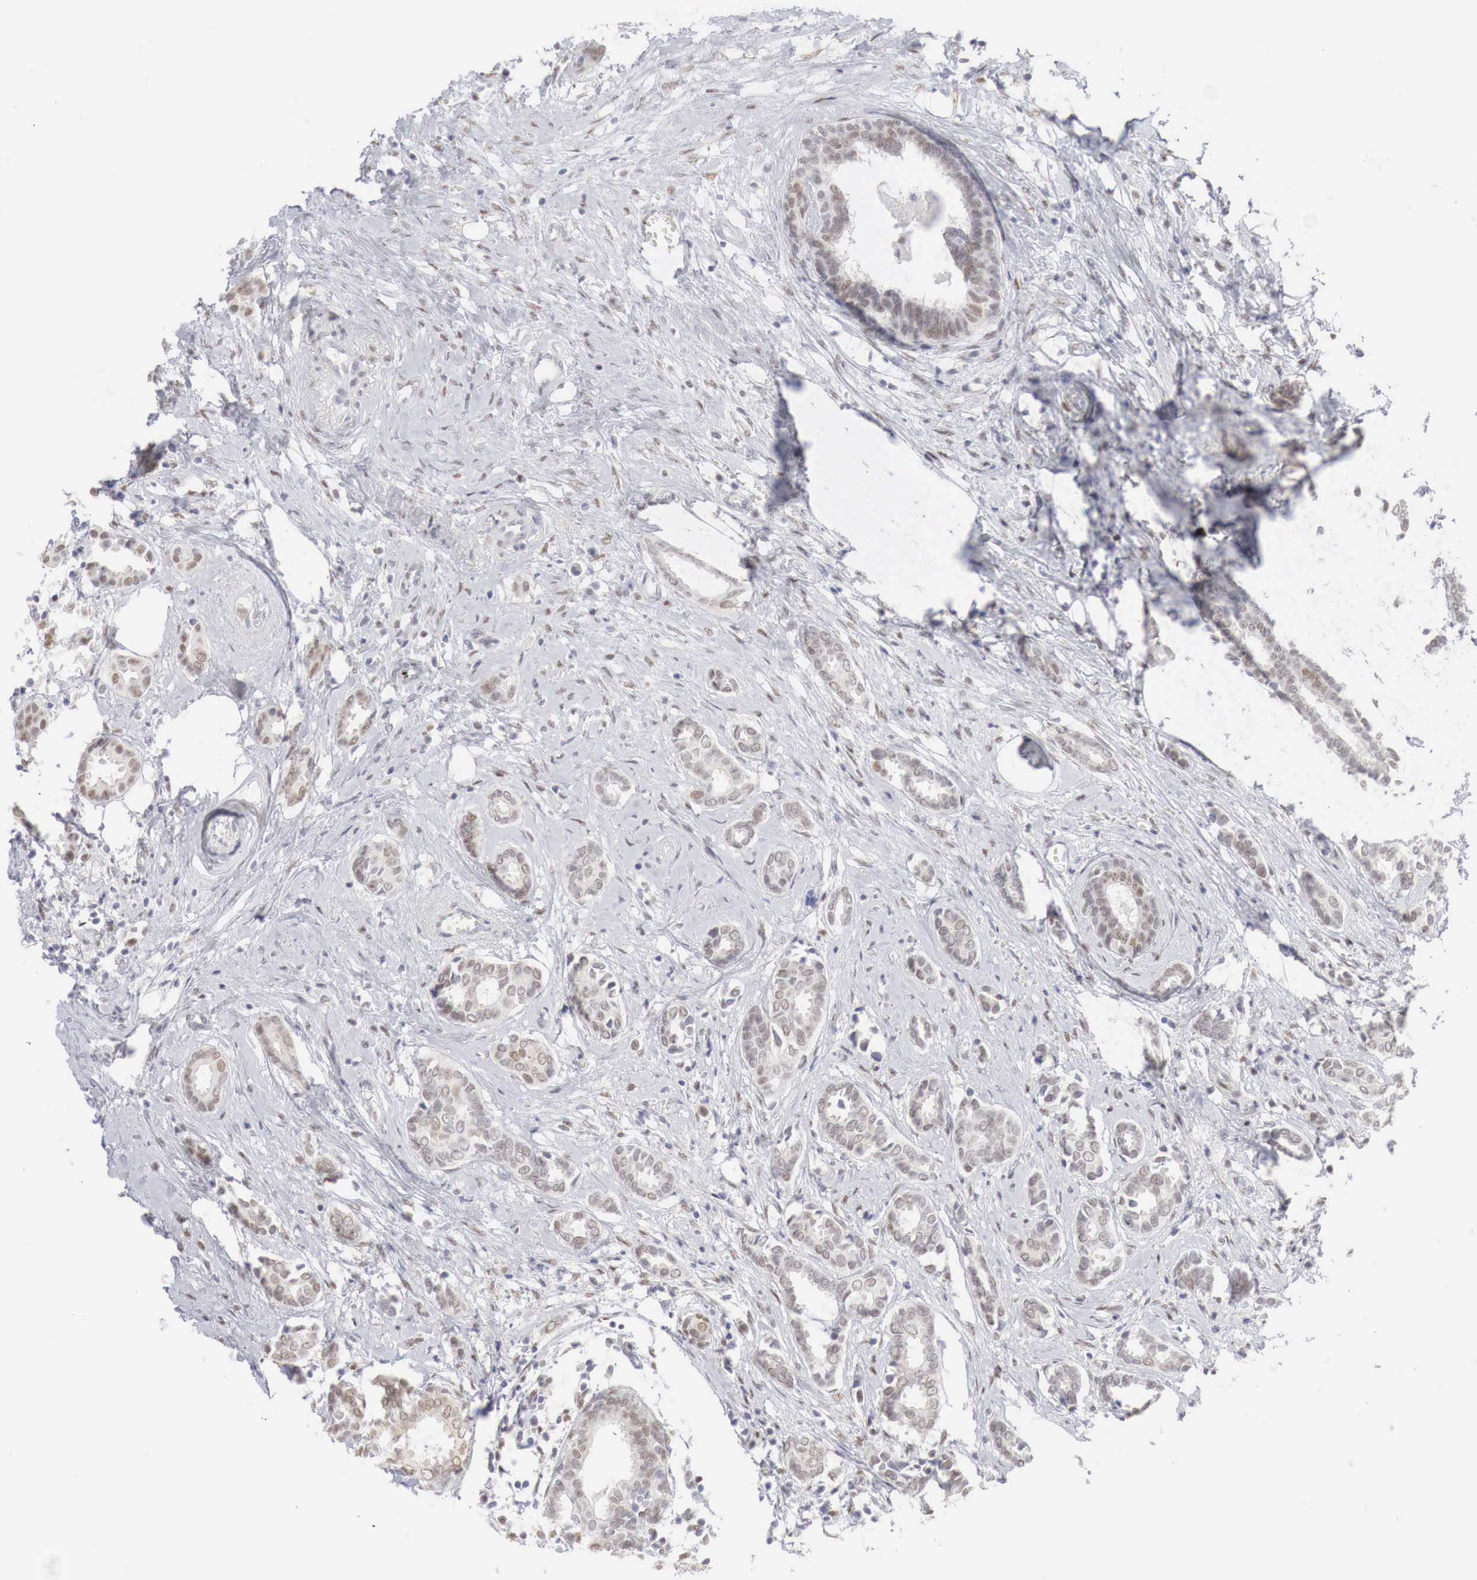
{"staining": {"intensity": "weak", "quantity": ">75%", "location": "nuclear"}, "tissue": "breast cancer", "cell_type": "Tumor cells", "image_type": "cancer", "snomed": [{"axis": "morphology", "description": "Duct carcinoma"}, {"axis": "topography", "description": "Breast"}], "caption": "Infiltrating ductal carcinoma (breast) tissue demonstrates weak nuclear positivity in approximately >75% of tumor cells, visualized by immunohistochemistry. Using DAB (3,3'-diaminobenzidine) (brown) and hematoxylin (blue) stains, captured at high magnification using brightfield microscopy.", "gene": "FOXP2", "patient": {"sex": "female", "age": 50}}